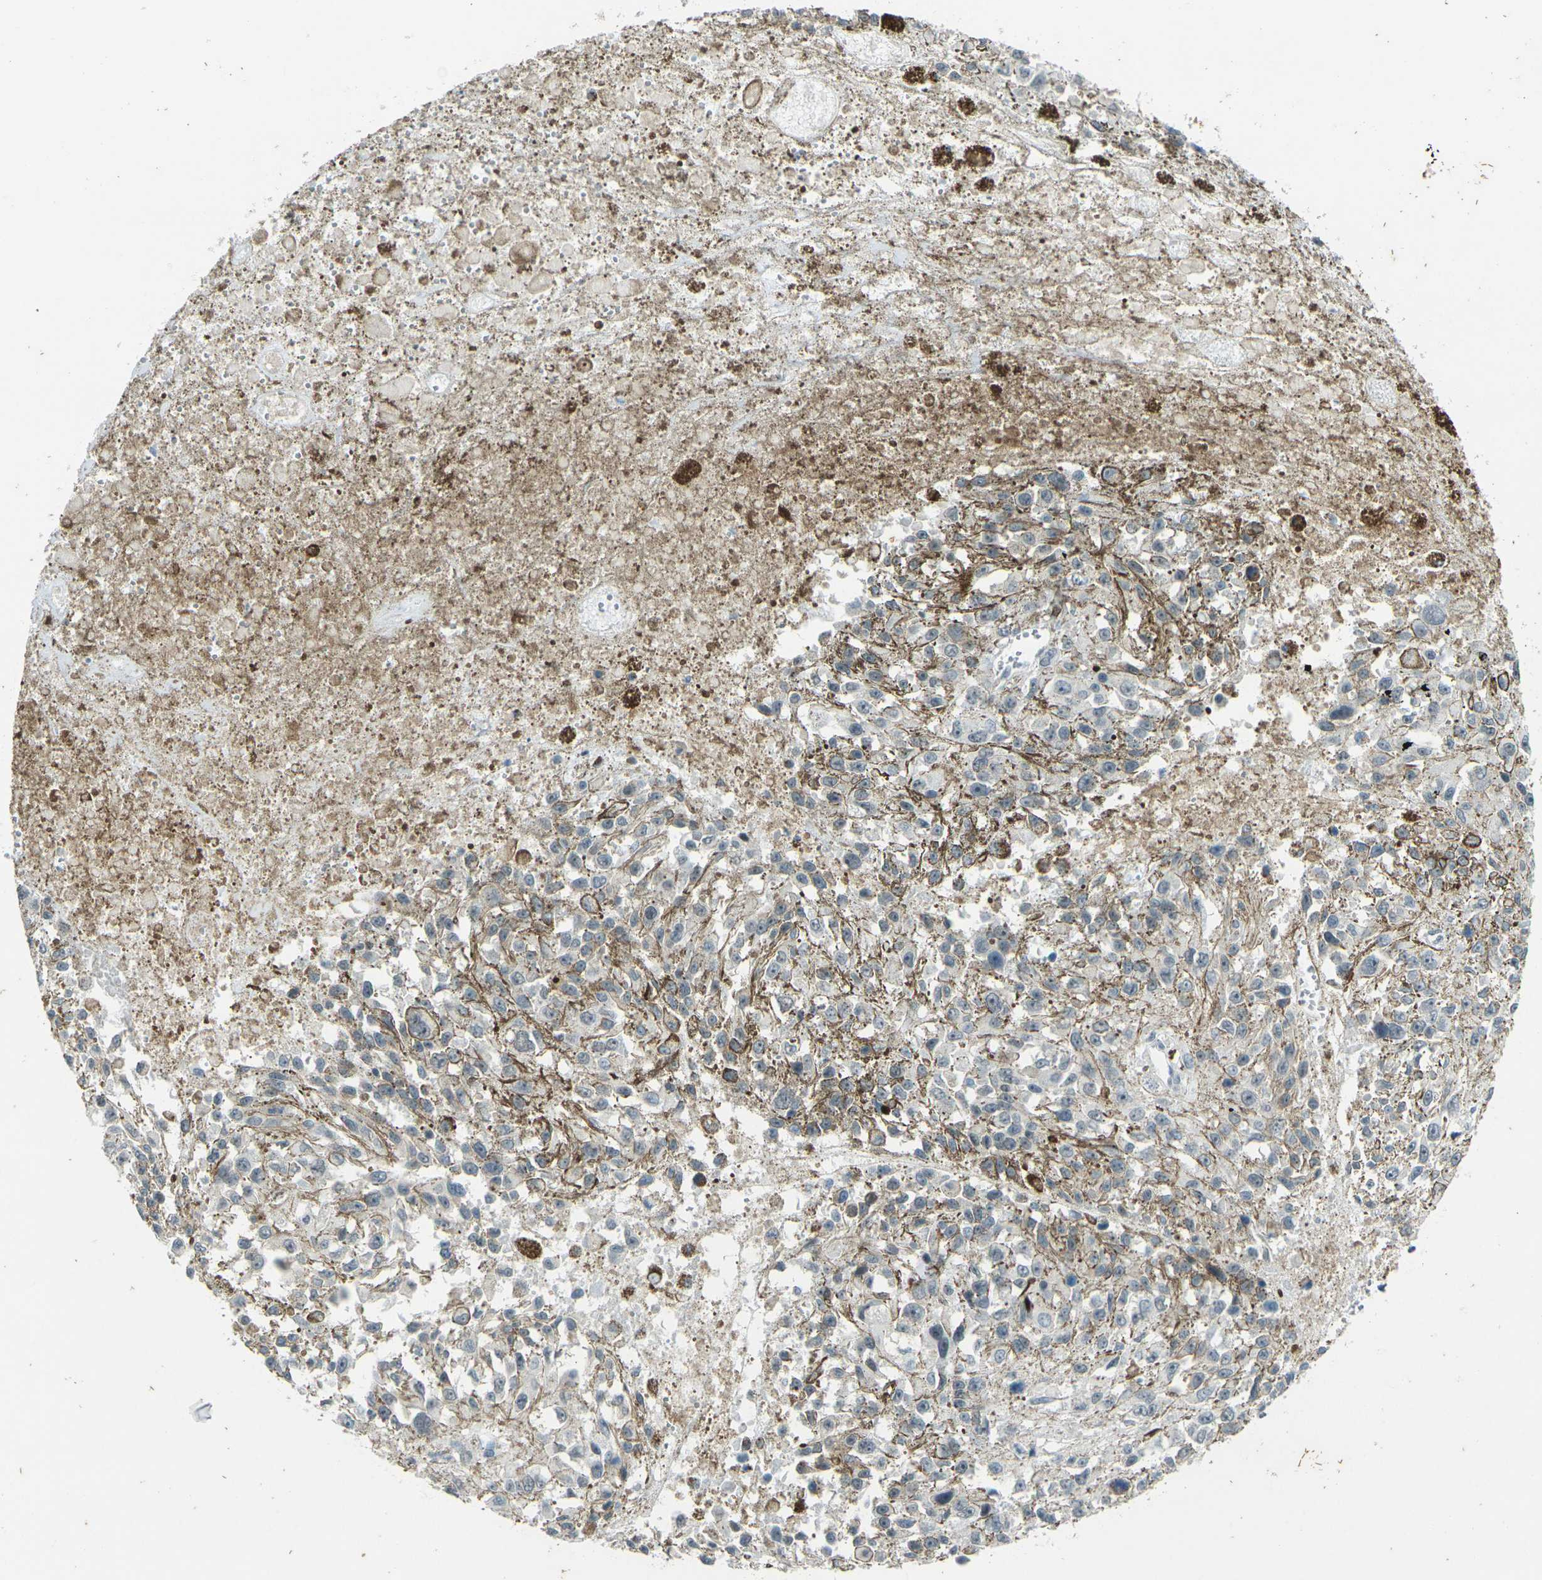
{"staining": {"intensity": "negative", "quantity": "none", "location": "none"}, "tissue": "melanoma", "cell_type": "Tumor cells", "image_type": "cancer", "snomed": [{"axis": "morphology", "description": "Malignant melanoma, Metastatic site"}, {"axis": "topography", "description": "Lymph node"}], "caption": "Tumor cells show no significant protein expression in melanoma.", "gene": "SPTBN2", "patient": {"sex": "male", "age": 59}}